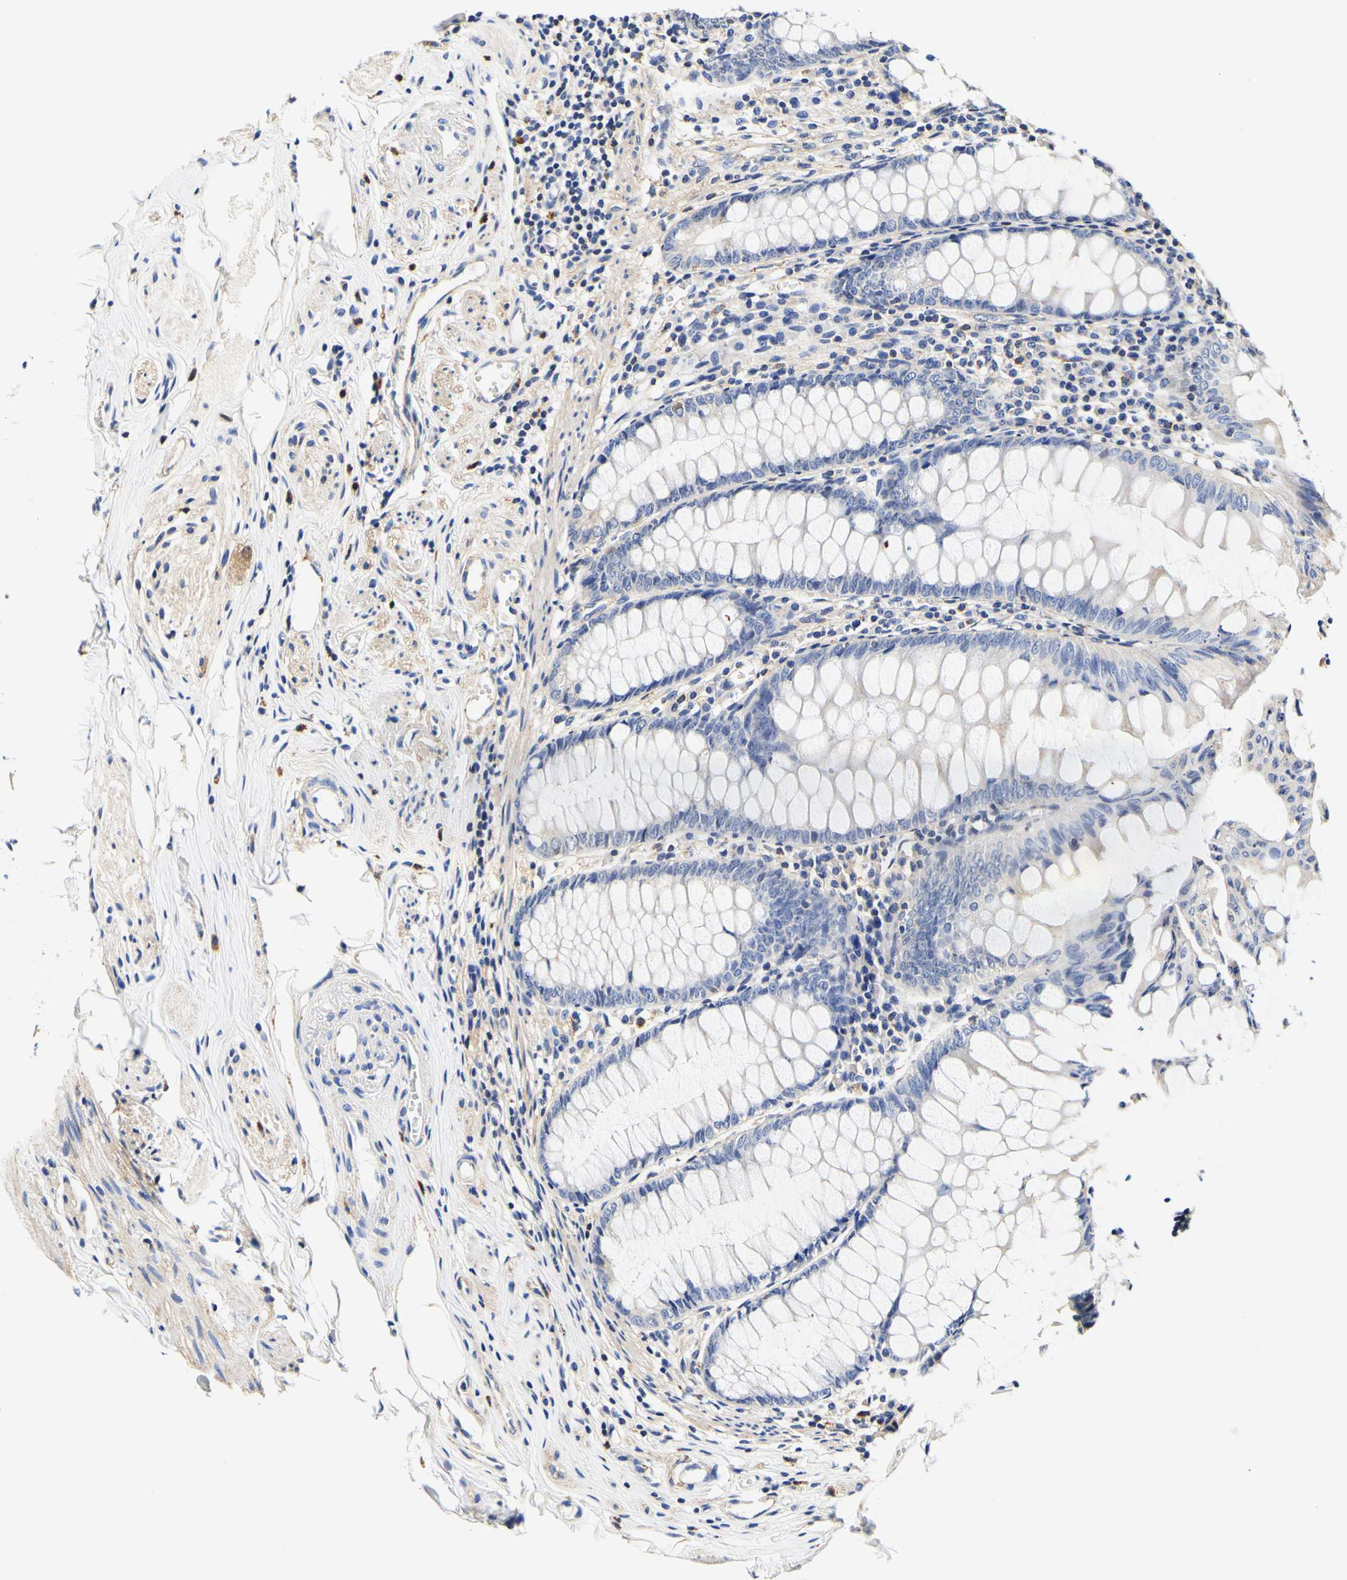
{"staining": {"intensity": "weak", "quantity": "<25%", "location": "cytoplasmic/membranous"}, "tissue": "appendix", "cell_type": "Glandular cells", "image_type": "normal", "snomed": [{"axis": "morphology", "description": "Normal tissue, NOS"}, {"axis": "topography", "description": "Appendix"}], "caption": "There is no significant staining in glandular cells of appendix. The staining was performed using DAB to visualize the protein expression in brown, while the nuclei were stained in blue with hematoxylin (Magnification: 20x).", "gene": "CAMK4", "patient": {"sex": "female", "age": 77}}